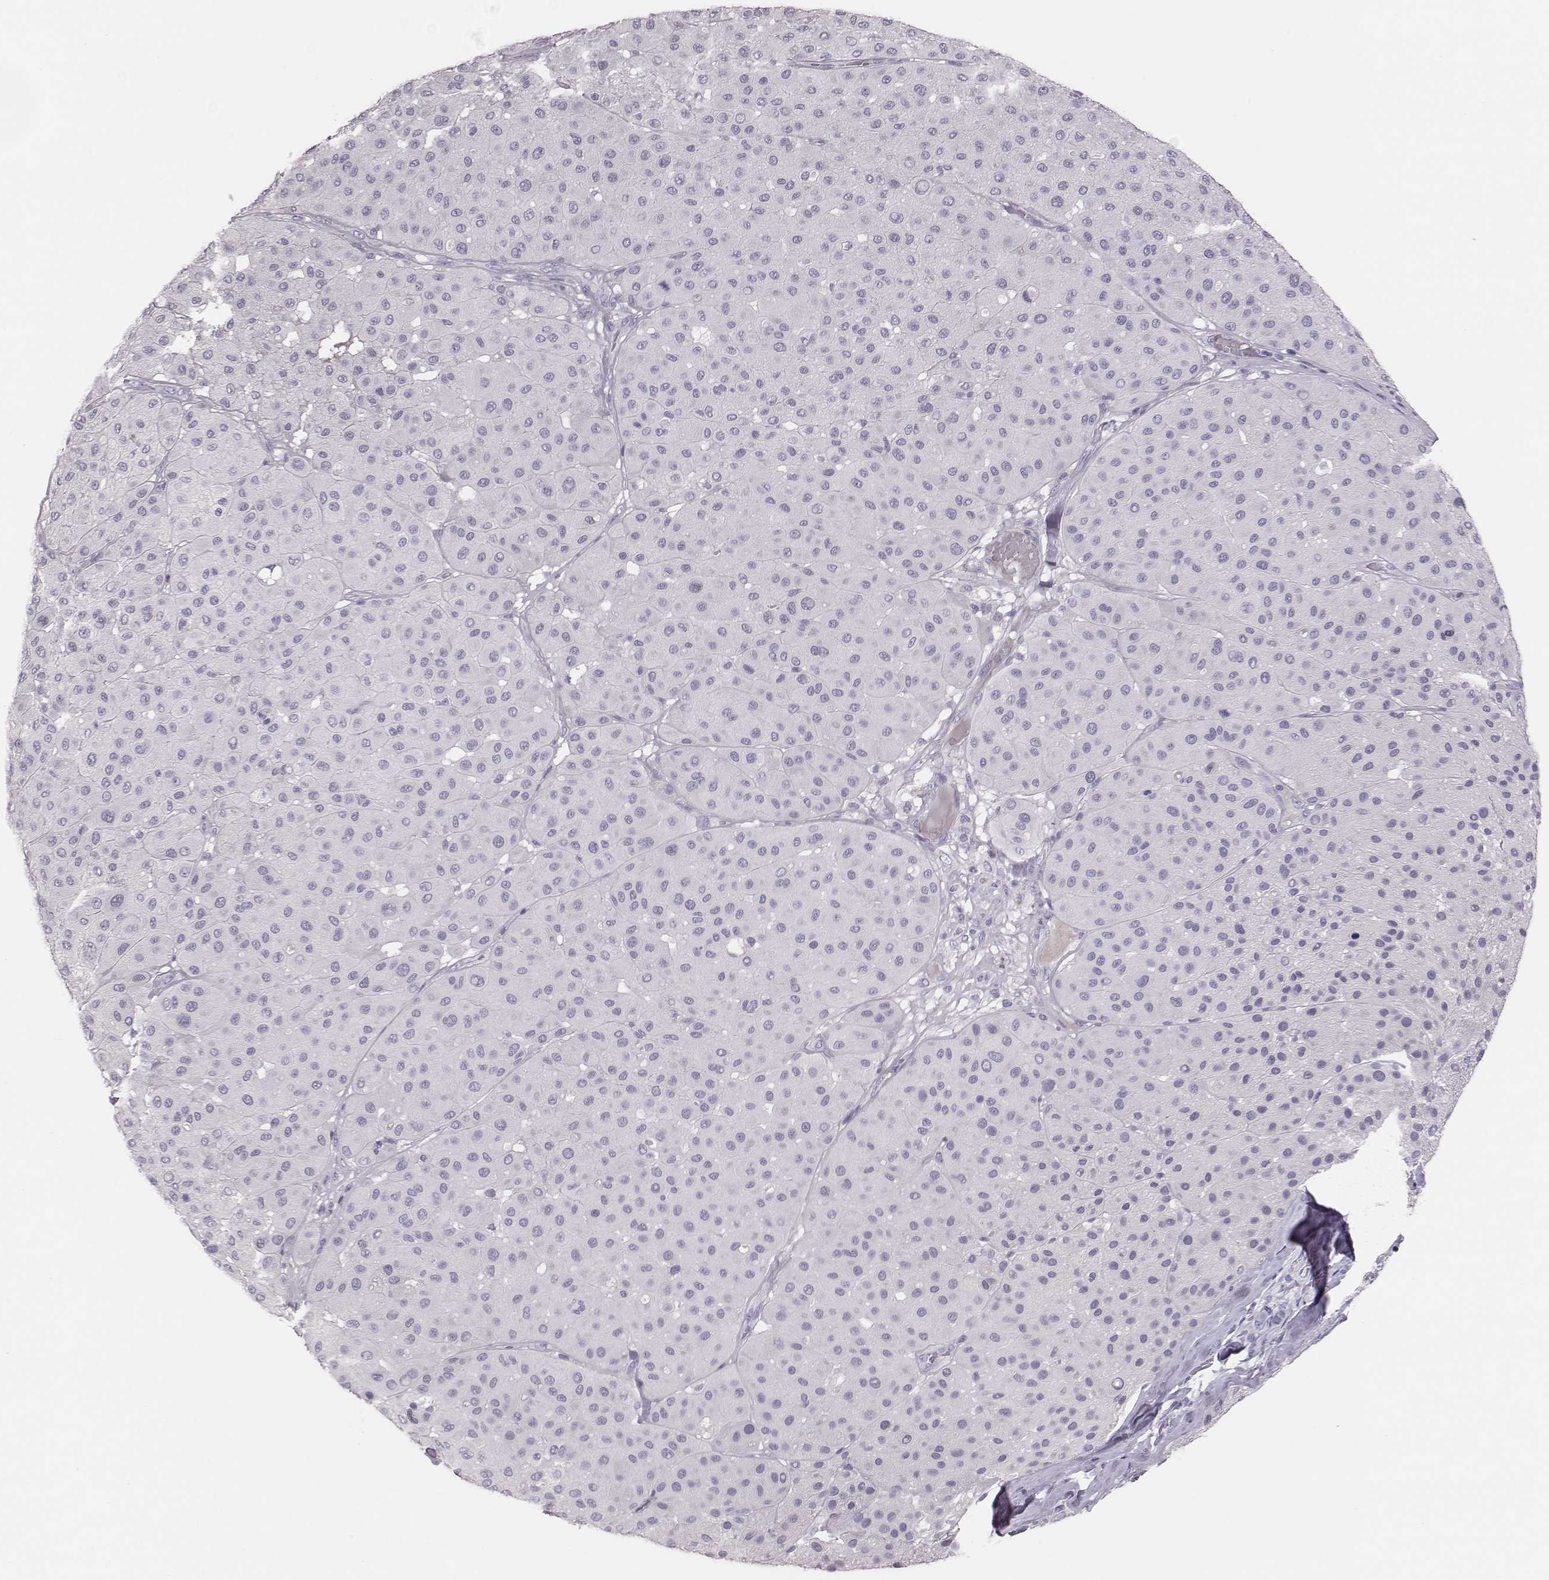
{"staining": {"intensity": "negative", "quantity": "none", "location": "none"}, "tissue": "melanoma", "cell_type": "Tumor cells", "image_type": "cancer", "snomed": [{"axis": "morphology", "description": "Malignant melanoma, Metastatic site"}, {"axis": "topography", "description": "Smooth muscle"}], "caption": "Malignant melanoma (metastatic site) stained for a protein using immunohistochemistry (IHC) exhibits no staining tumor cells.", "gene": "CSH1", "patient": {"sex": "male", "age": 41}}